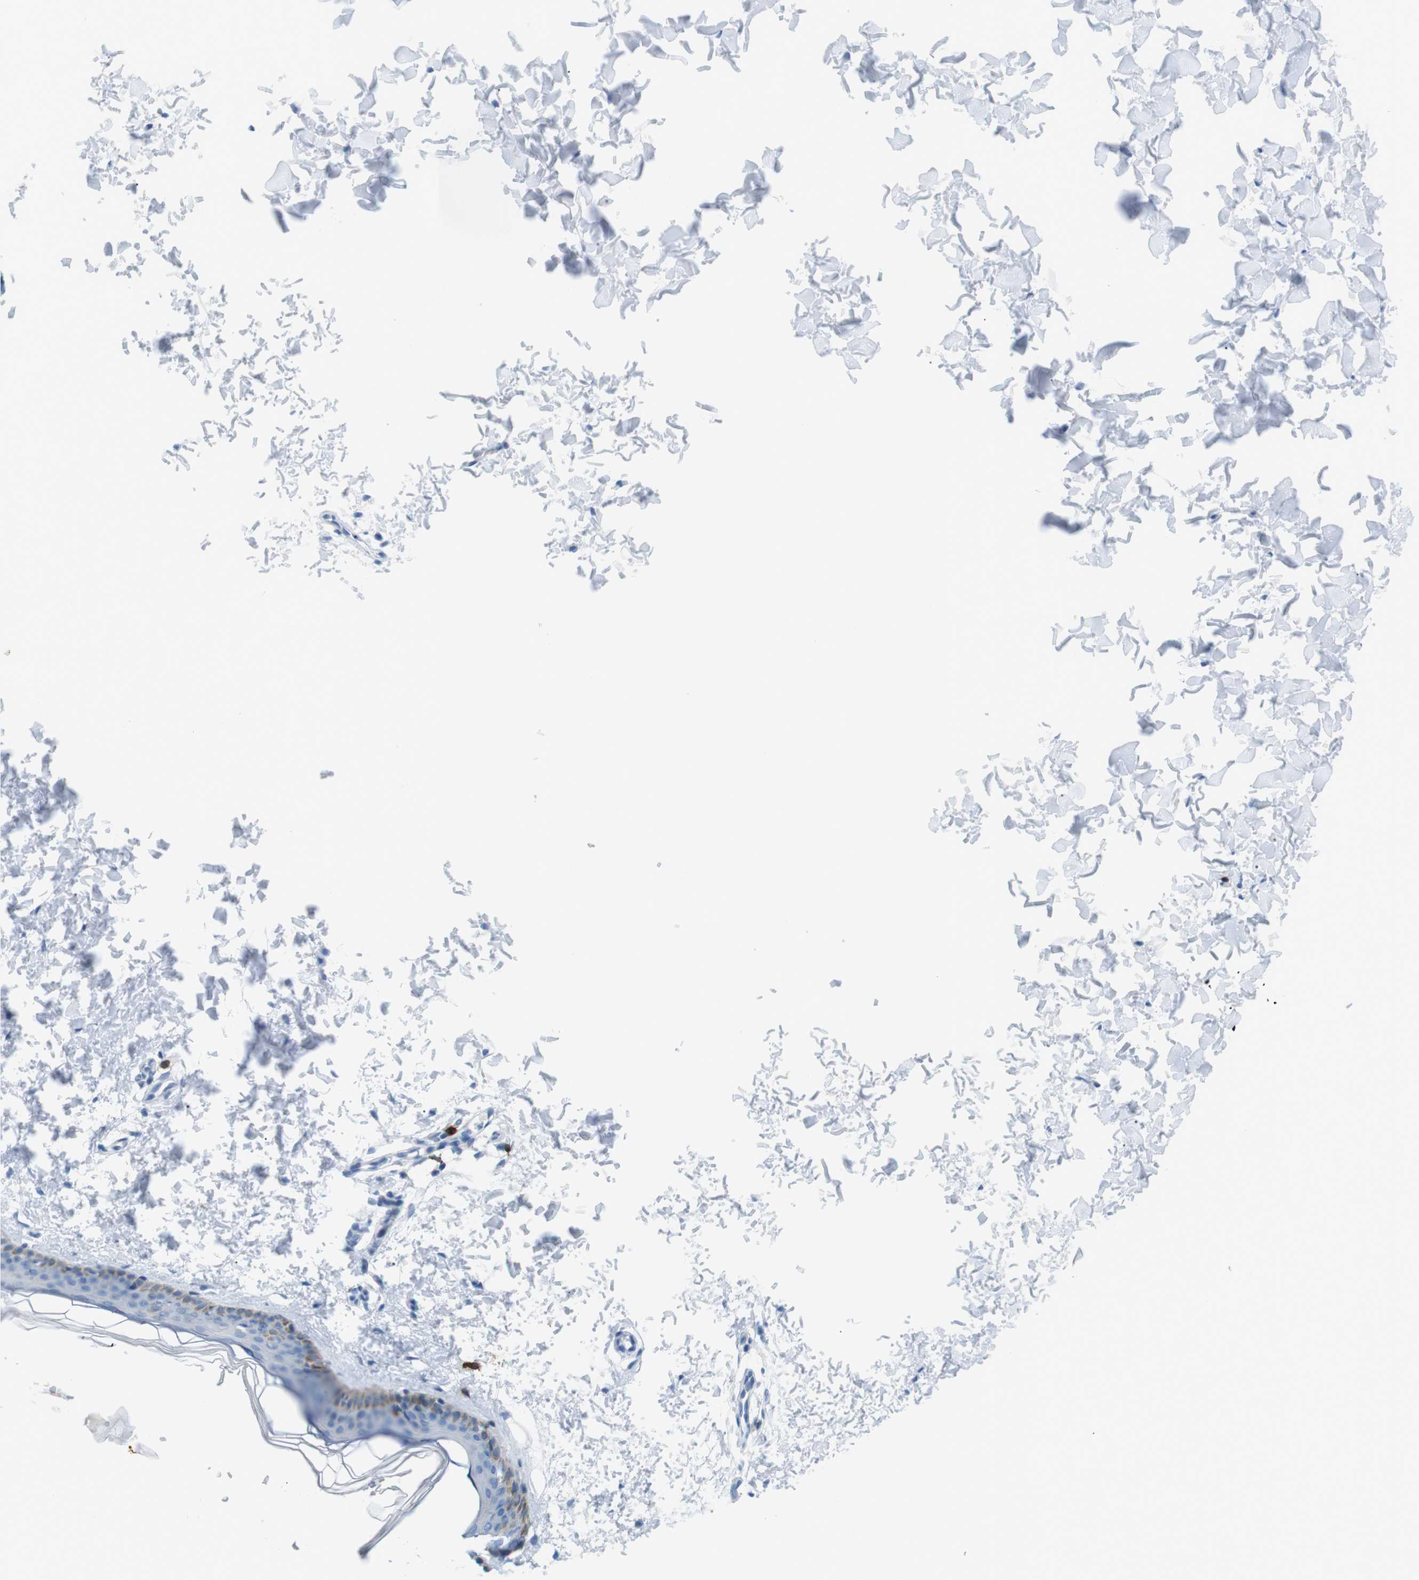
{"staining": {"intensity": "negative", "quantity": "none", "location": "none"}, "tissue": "skin", "cell_type": "Fibroblasts", "image_type": "normal", "snomed": [{"axis": "morphology", "description": "Normal tissue, NOS"}, {"axis": "topography", "description": "Skin"}], "caption": "The immunohistochemistry (IHC) image has no significant staining in fibroblasts of skin. (DAB (3,3'-diaminobenzidine) immunohistochemistry (IHC) visualized using brightfield microscopy, high magnification).", "gene": "TNFRSF4", "patient": {"sex": "female", "age": 41}}